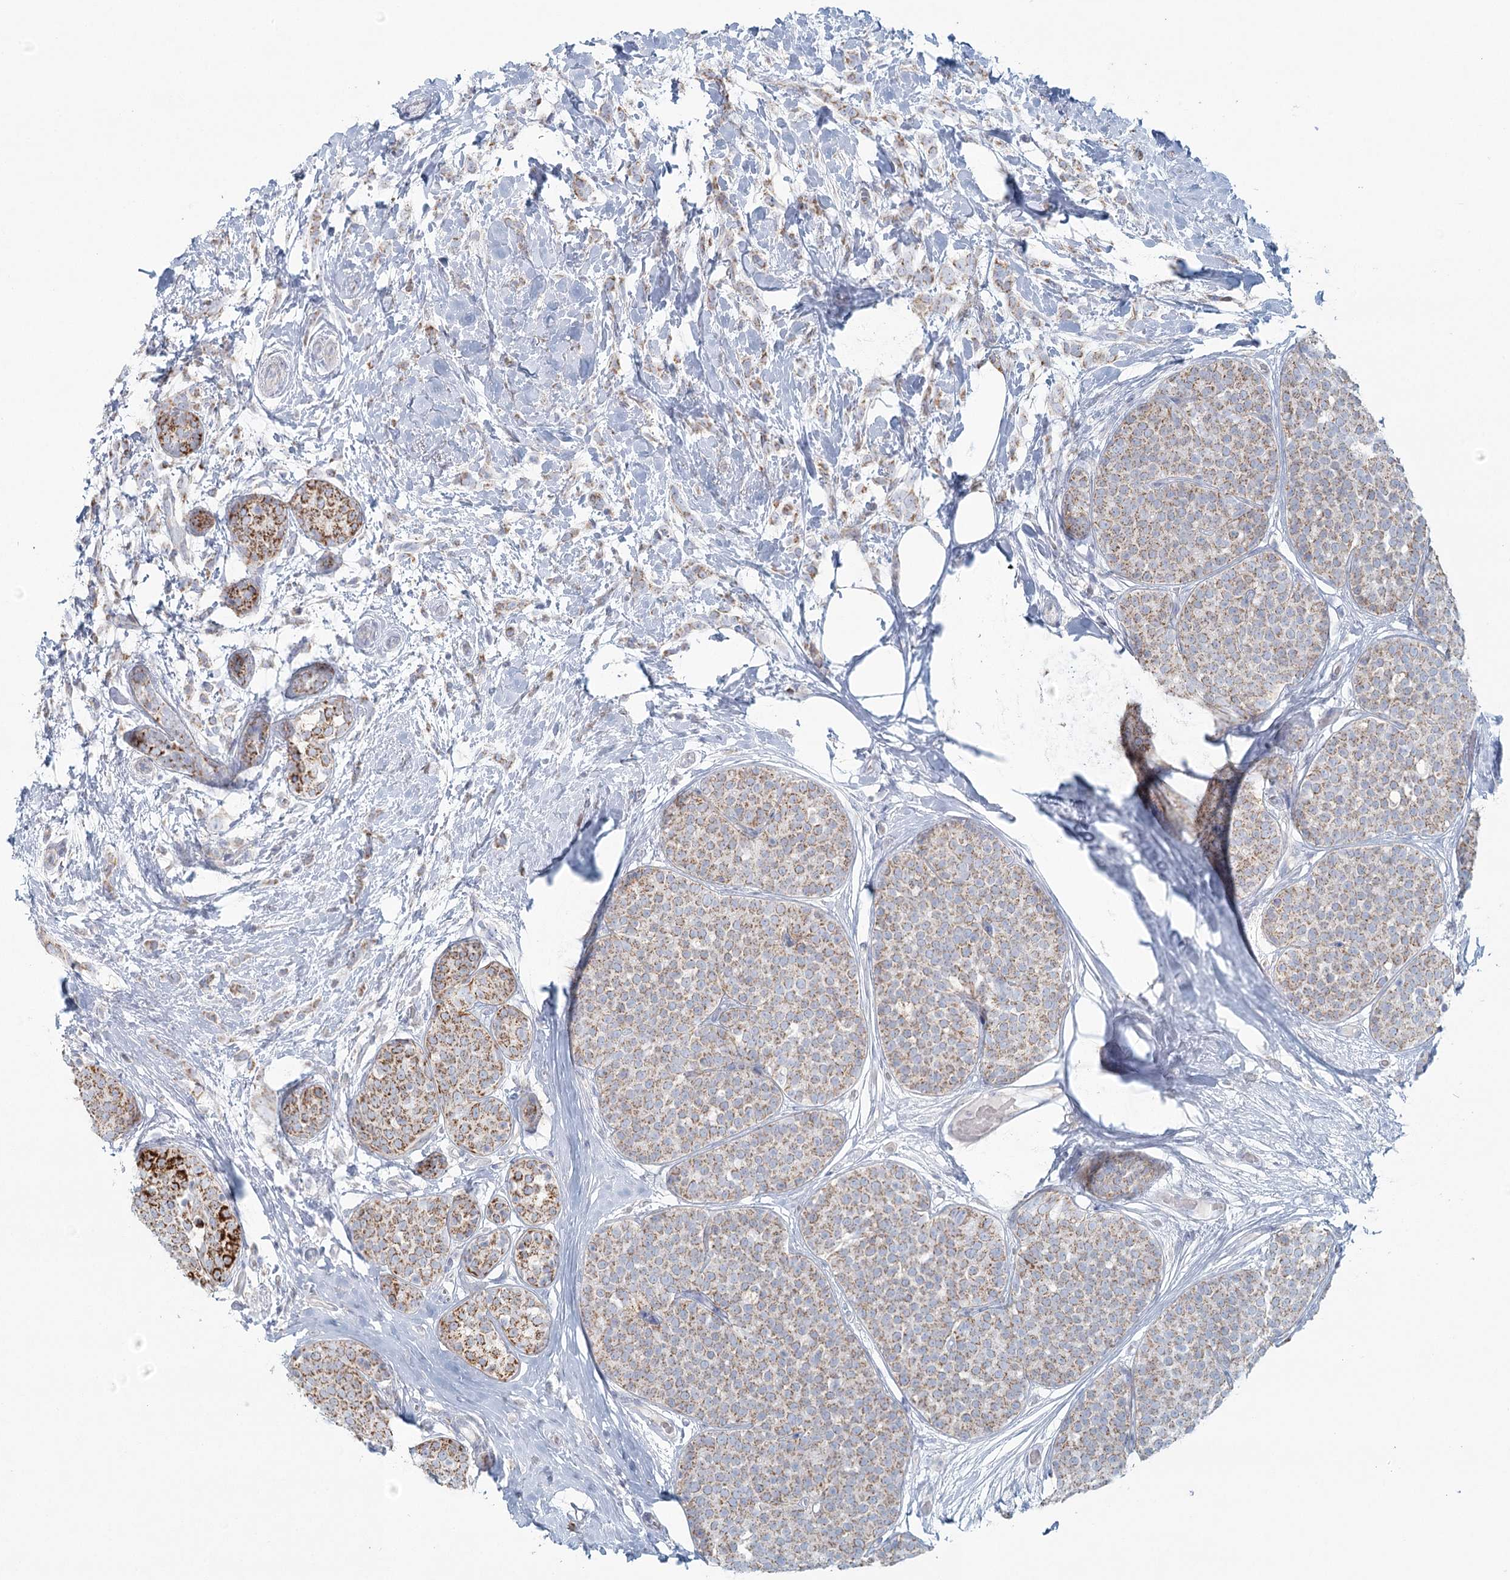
{"staining": {"intensity": "moderate", "quantity": ">75%", "location": "cytoplasmic/membranous"}, "tissue": "breast cancer", "cell_type": "Tumor cells", "image_type": "cancer", "snomed": [{"axis": "morphology", "description": "Lobular carcinoma, in situ"}, {"axis": "morphology", "description": "Lobular carcinoma"}, {"axis": "topography", "description": "Breast"}], "caption": "Human breast cancer stained with a brown dye shows moderate cytoplasmic/membranous positive expression in approximately >75% of tumor cells.", "gene": "BPHL", "patient": {"sex": "female", "age": 41}}